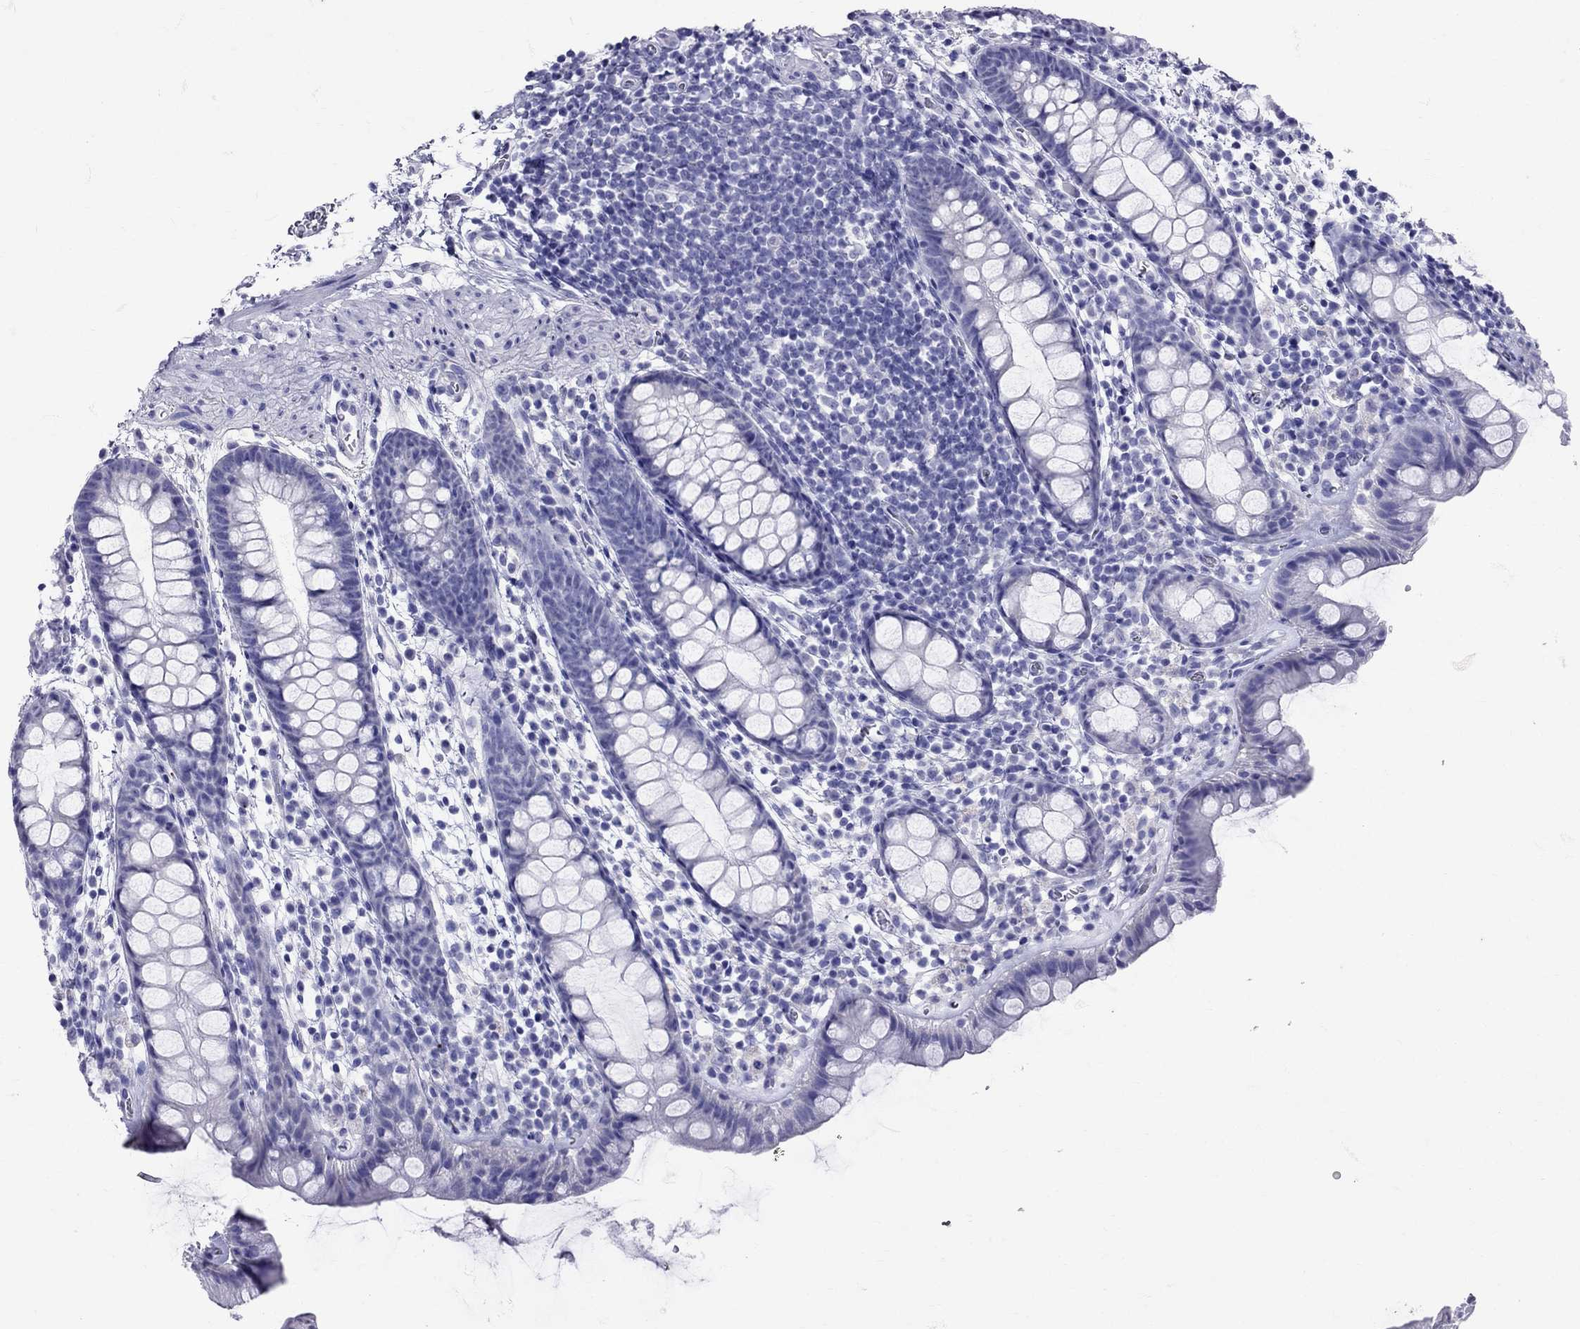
{"staining": {"intensity": "negative", "quantity": "none", "location": "none"}, "tissue": "rectum", "cell_type": "Glandular cells", "image_type": "normal", "snomed": [{"axis": "morphology", "description": "Normal tissue, NOS"}, {"axis": "topography", "description": "Rectum"}], "caption": "The image displays no staining of glandular cells in normal rectum. (IHC, brightfield microscopy, high magnification).", "gene": "AVP", "patient": {"sex": "male", "age": 57}}